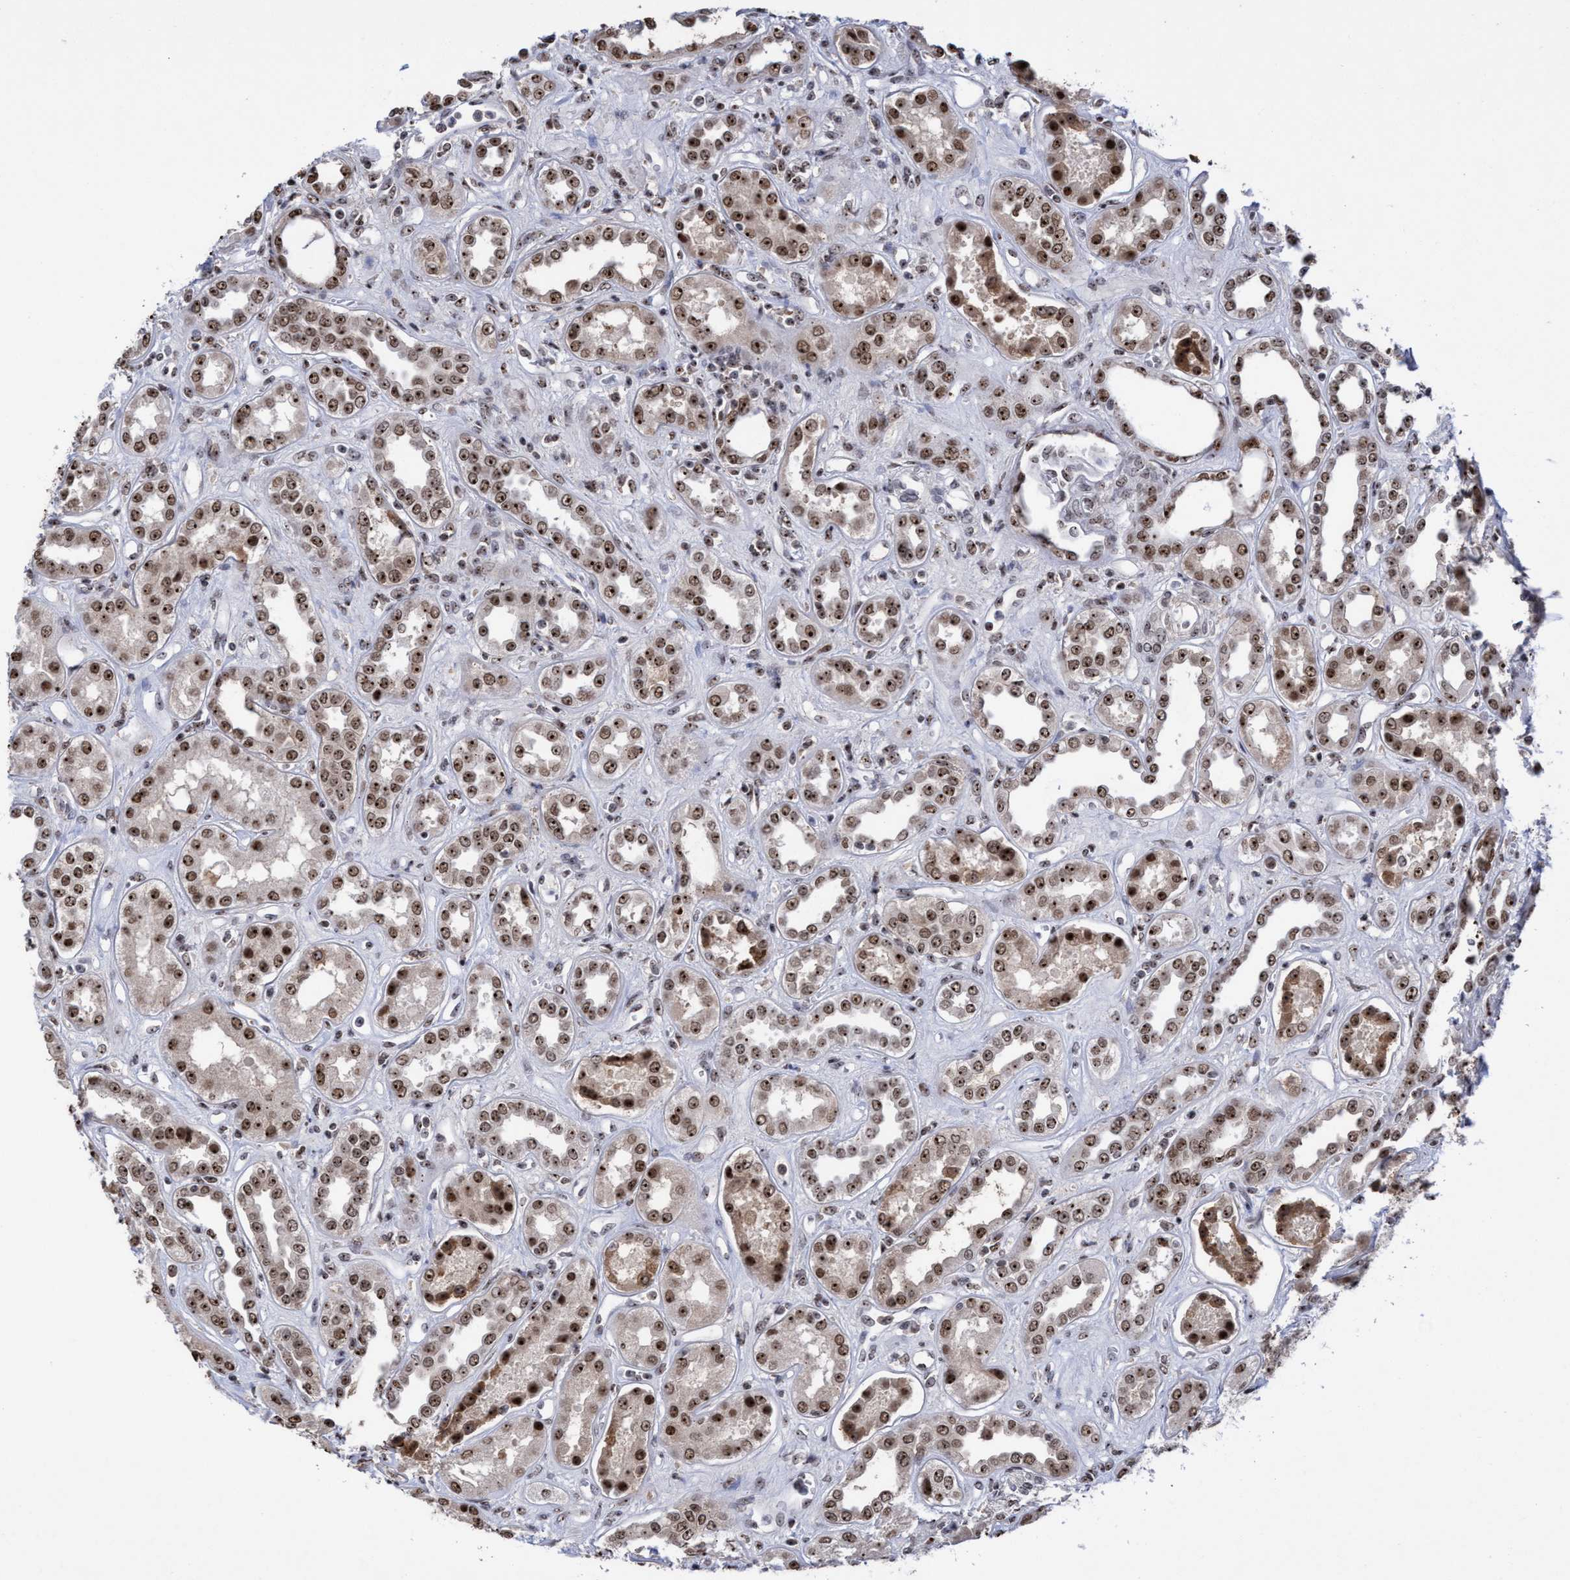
{"staining": {"intensity": "moderate", "quantity": "25%-75%", "location": "nuclear"}, "tissue": "kidney", "cell_type": "Cells in glomeruli", "image_type": "normal", "snomed": [{"axis": "morphology", "description": "Normal tissue, NOS"}, {"axis": "topography", "description": "Kidney"}], "caption": "Immunohistochemistry (DAB) staining of normal human kidney reveals moderate nuclear protein positivity in approximately 25%-75% of cells in glomeruli. The staining is performed using DAB (3,3'-diaminobenzidine) brown chromogen to label protein expression. The nuclei are counter-stained blue using hematoxylin.", "gene": "EFCAB10", "patient": {"sex": "male", "age": 59}}